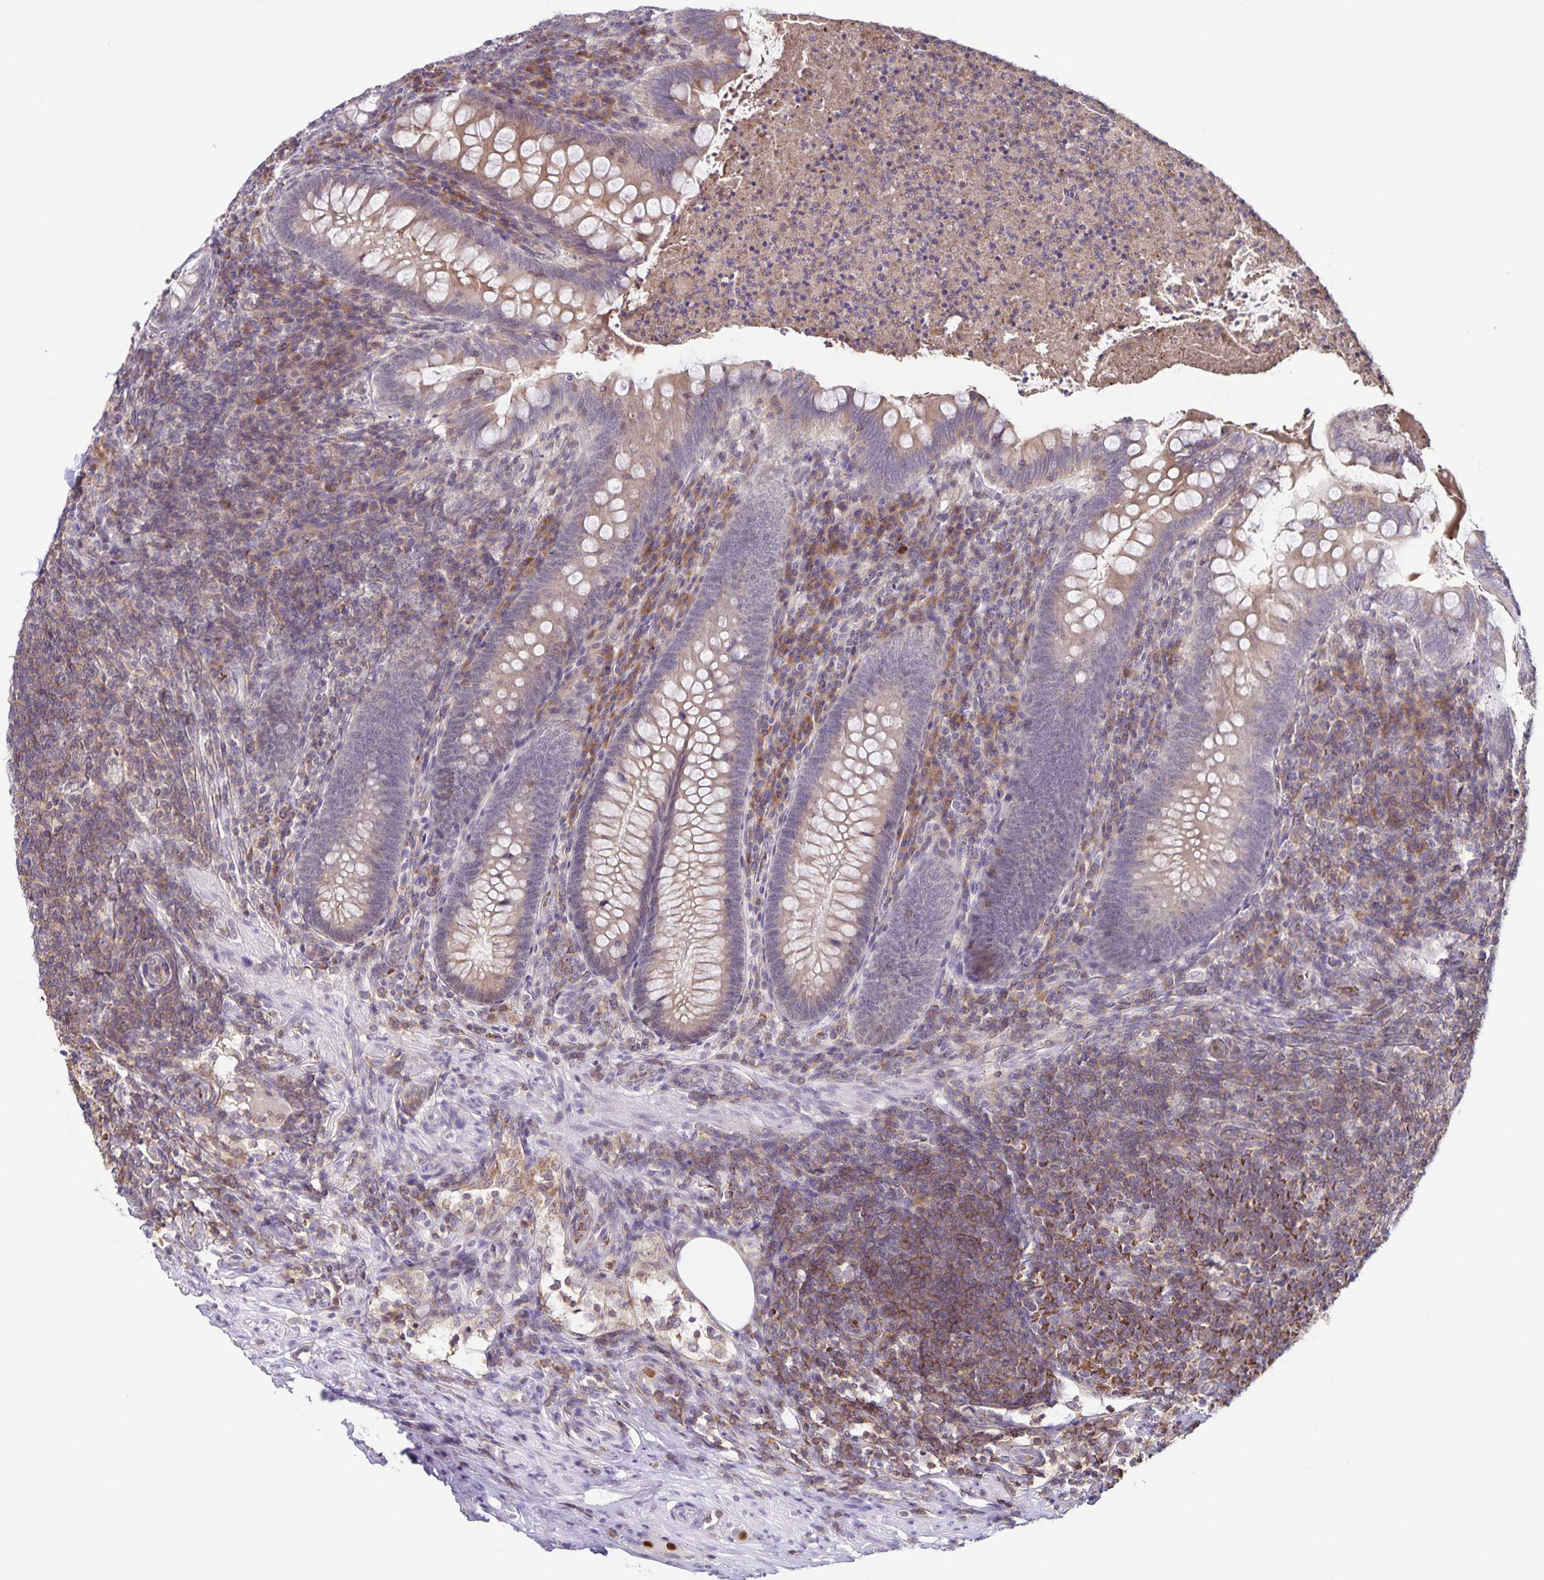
{"staining": {"intensity": "weak", "quantity": "25%-75%", "location": "cytoplasmic/membranous"}, "tissue": "appendix", "cell_type": "Glandular cells", "image_type": "normal", "snomed": [{"axis": "morphology", "description": "Normal tissue, NOS"}, {"axis": "topography", "description": "Appendix"}], "caption": "A micrograph showing weak cytoplasmic/membranous positivity in about 25%-75% of glandular cells in benign appendix, as visualized by brown immunohistochemical staining.", "gene": "STPG4", "patient": {"sex": "male", "age": 47}}